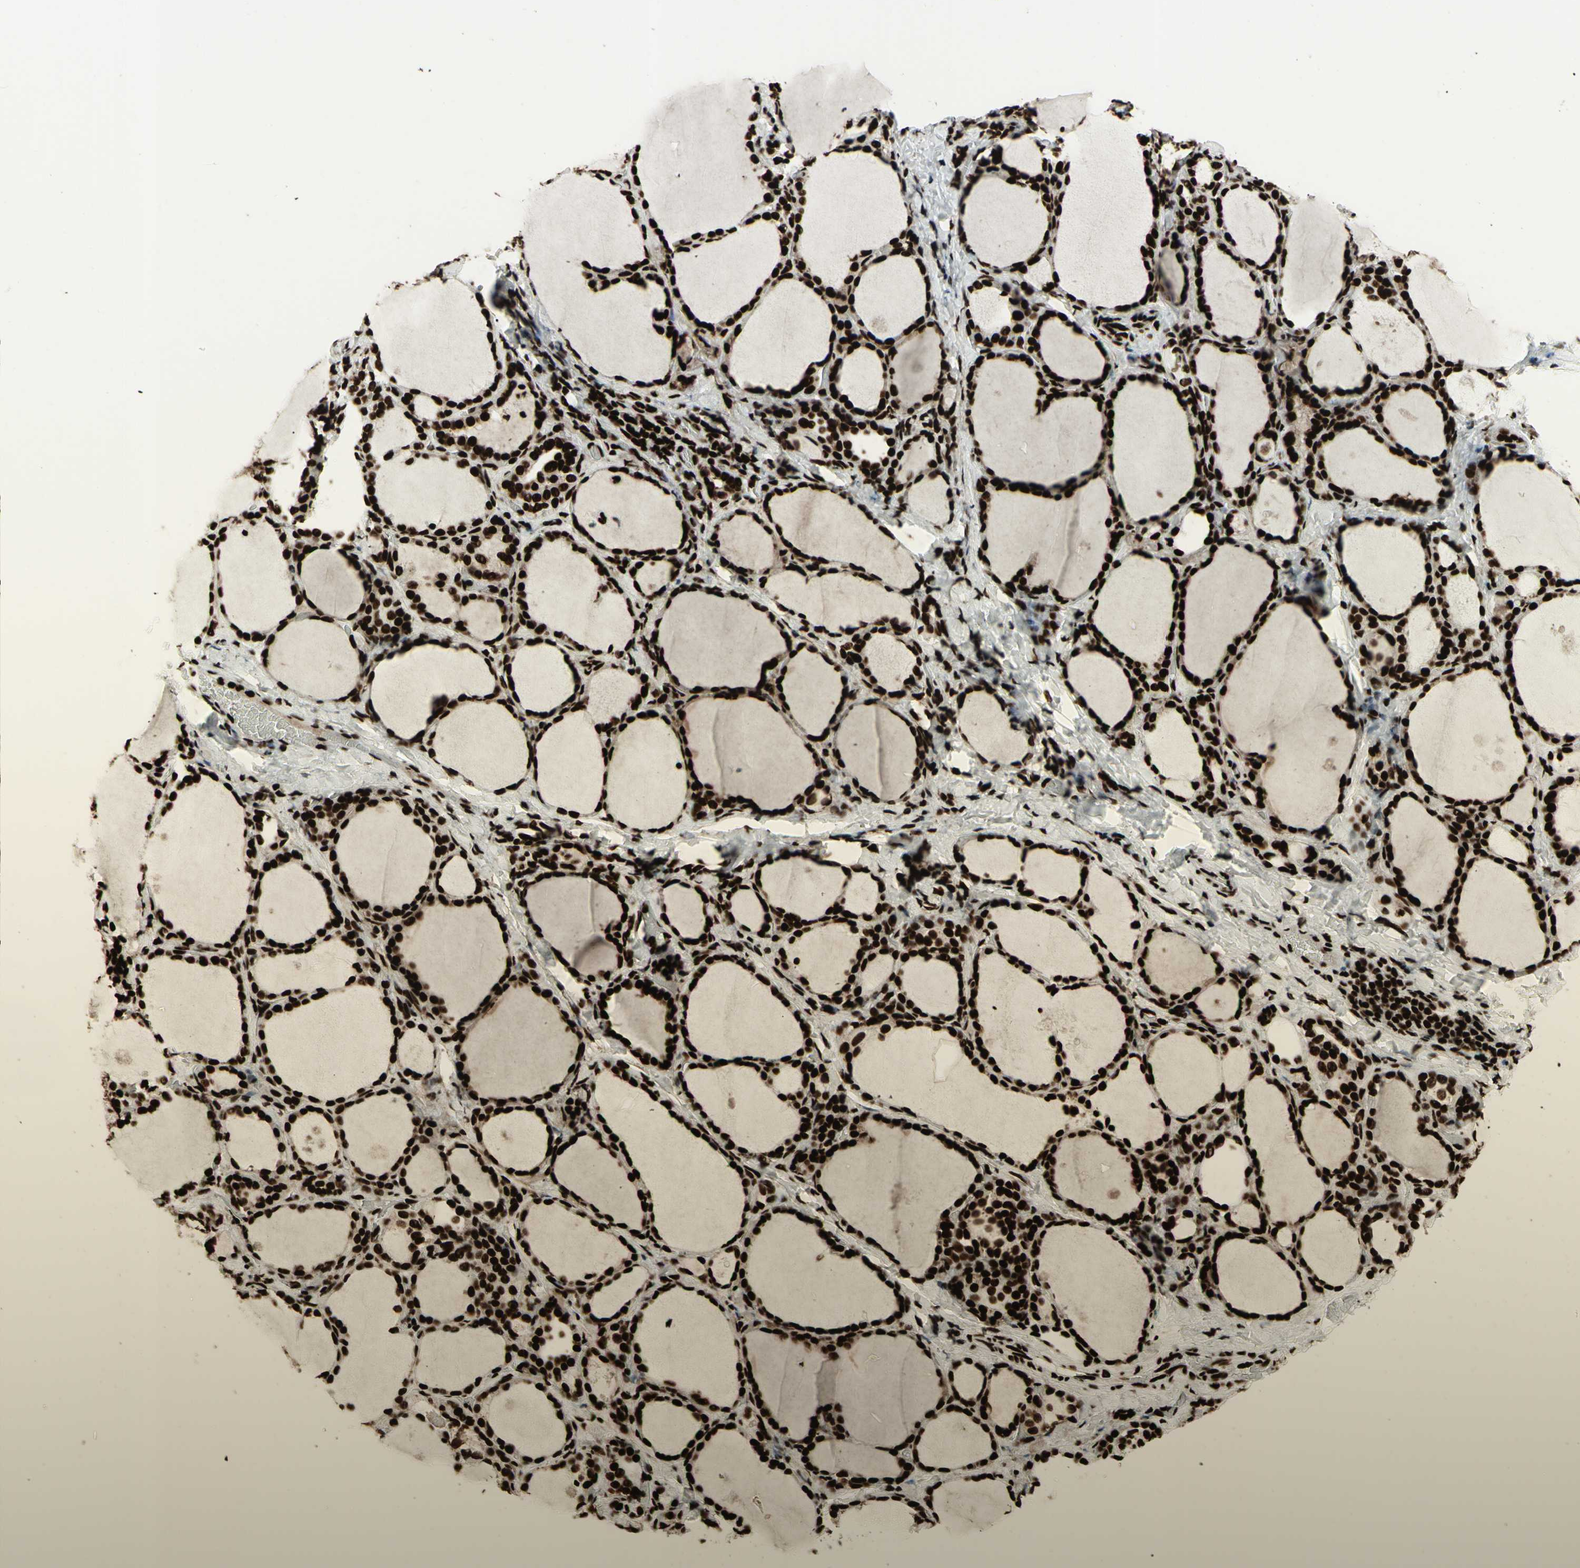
{"staining": {"intensity": "strong", "quantity": ">75%", "location": "nuclear"}, "tissue": "thyroid gland", "cell_type": "Glandular cells", "image_type": "normal", "snomed": [{"axis": "morphology", "description": "Normal tissue, NOS"}, {"axis": "morphology", "description": "Papillary adenocarcinoma, NOS"}, {"axis": "topography", "description": "Thyroid gland"}], "caption": "Thyroid gland stained with DAB (3,3'-diaminobenzidine) immunohistochemistry (IHC) reveals high levels of strong nuclear positivity in about >75% of glandular cells.", "gene": "U2AF2", "patient": {"sex": "female", "age": 30}}